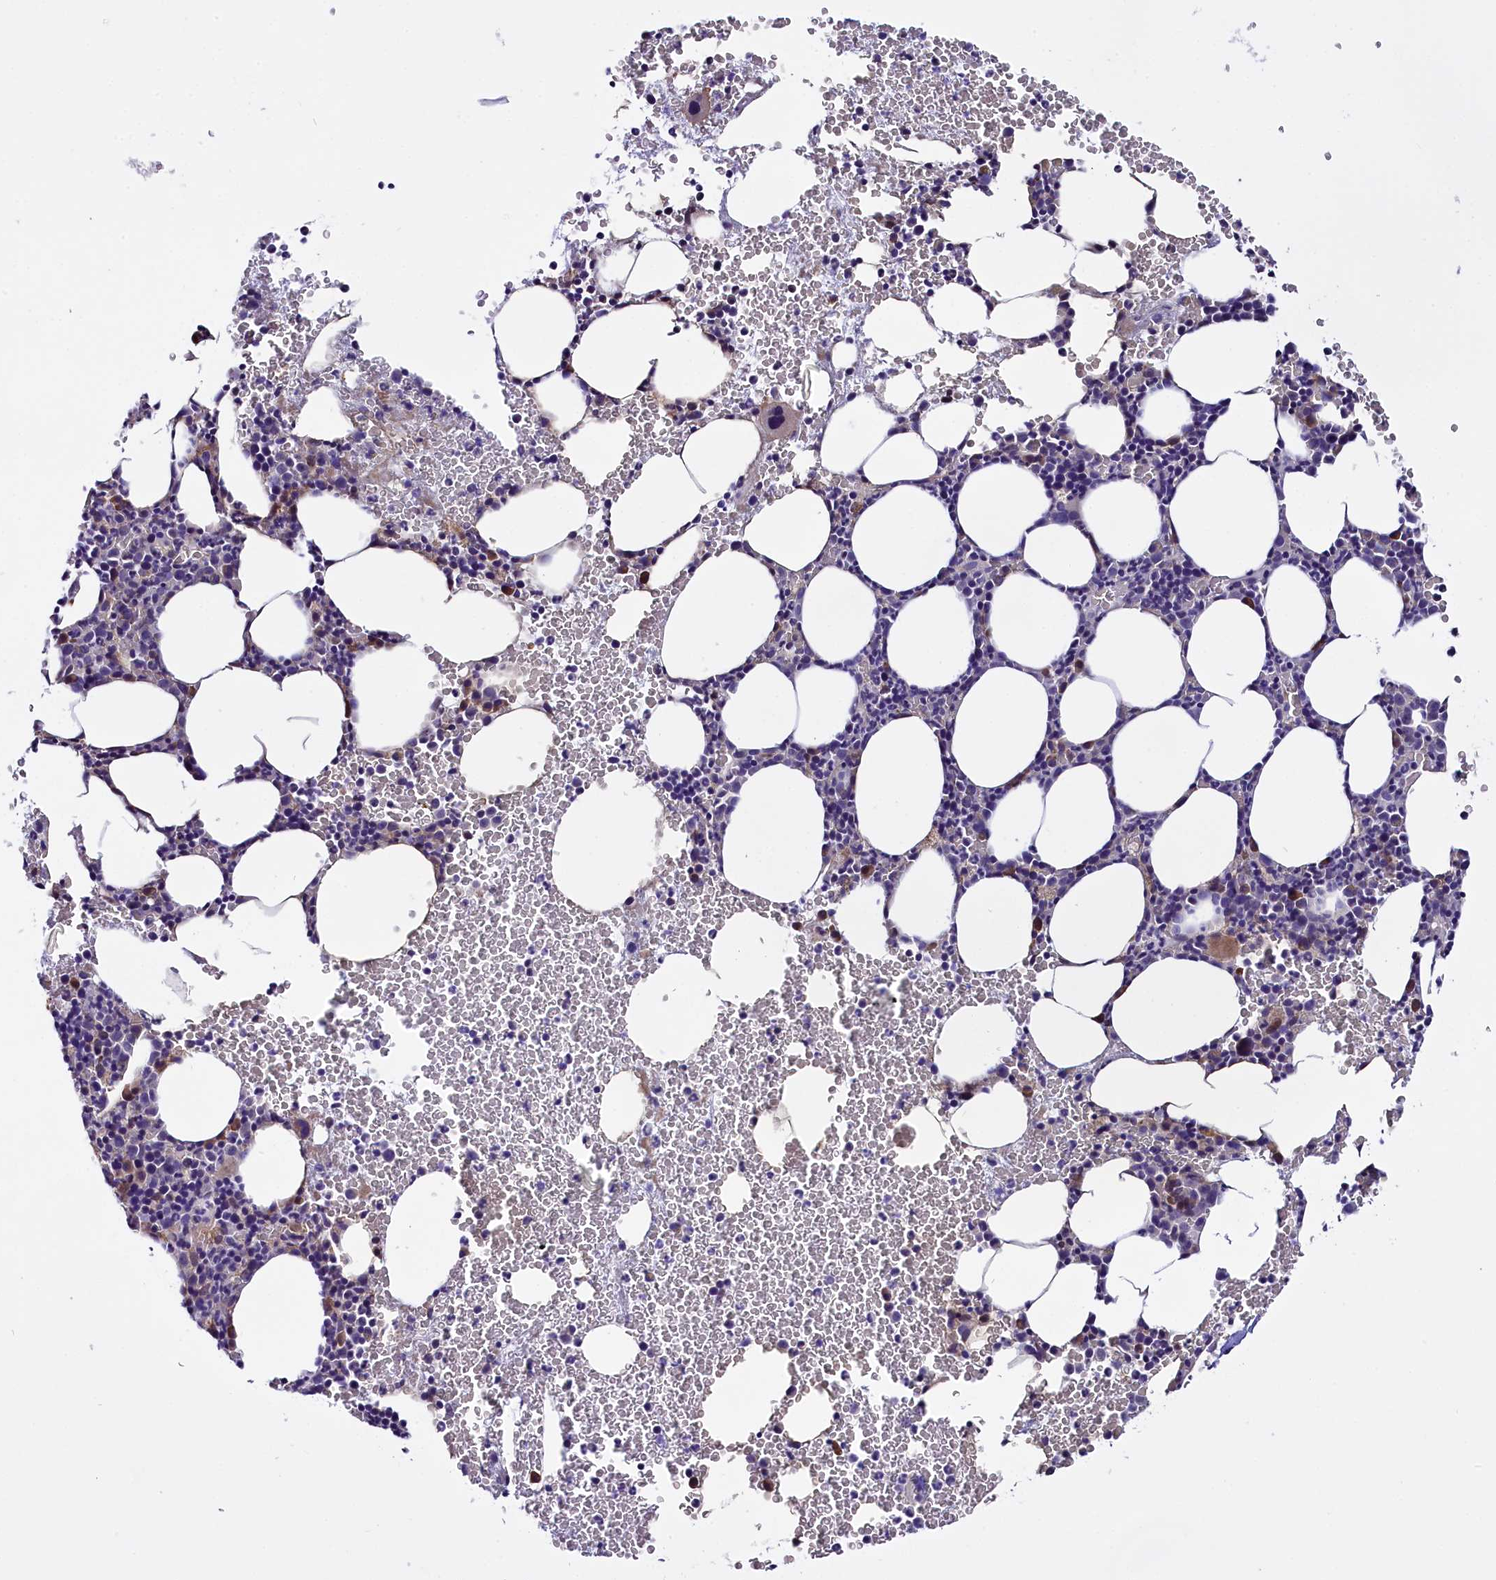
{"staining": {"intensity": "weak", "quantity": "<25%", "location": "cytoplasmic/membranous"}, "tissue": "bone marrow", "cell_type": "Hematopoietic cells", "image_type": "normal", "snomed": [{"axis": "morphology", "description": "Normal tissue, NOS"}, {"axis": "morphology", "description": "Inflammation, NOS"}, {"axis": "topography", "description": "Bone marrow"}], "caption": "DAB (3,3'-diaminobenzidine) immunohistochemical staining of normal bone marrow reveals no significant expression in hematopoietic cells.", "gene": "UACA", "patient": {"sex": "female", "age": 78}}